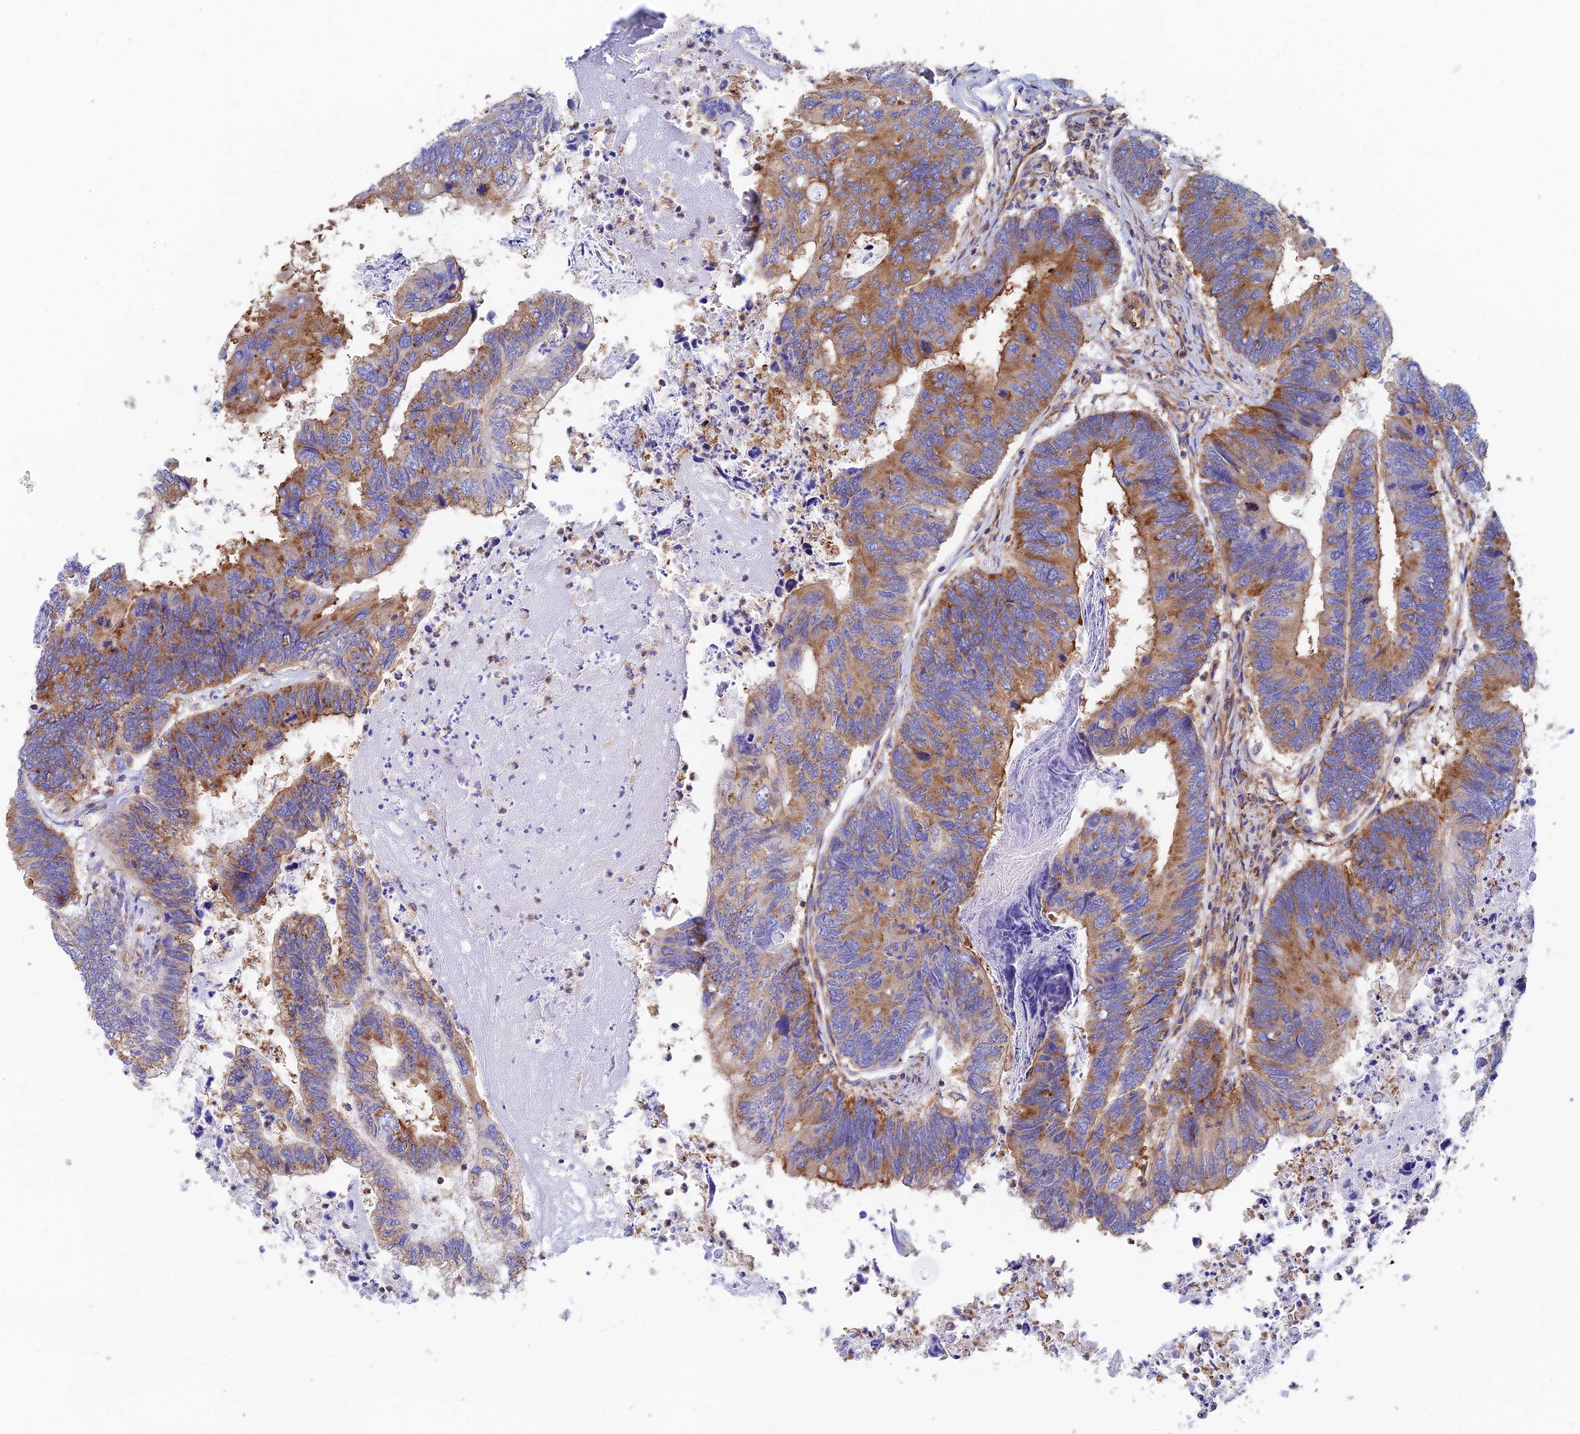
{"staining": {"intensity": "moderate", "quantity": ">75%", "location": "cytoplasmic/membranous"}, "tissue": "colorectal cancer", "cell_type": "Tumor cells", "image_type": "cancer", "snomed": [{"axis": "morphology", "description": "Adenocarcinoma, NOS"}, {"axis": "topography", "description": "Colon"}], "caption": "Colorectal cancer (adenocarcinoma) stained with a protein marker shows moderate staining in tumor cells.", "gene": "DCTN2", "patient": {"sex": "female", "age": 67}}